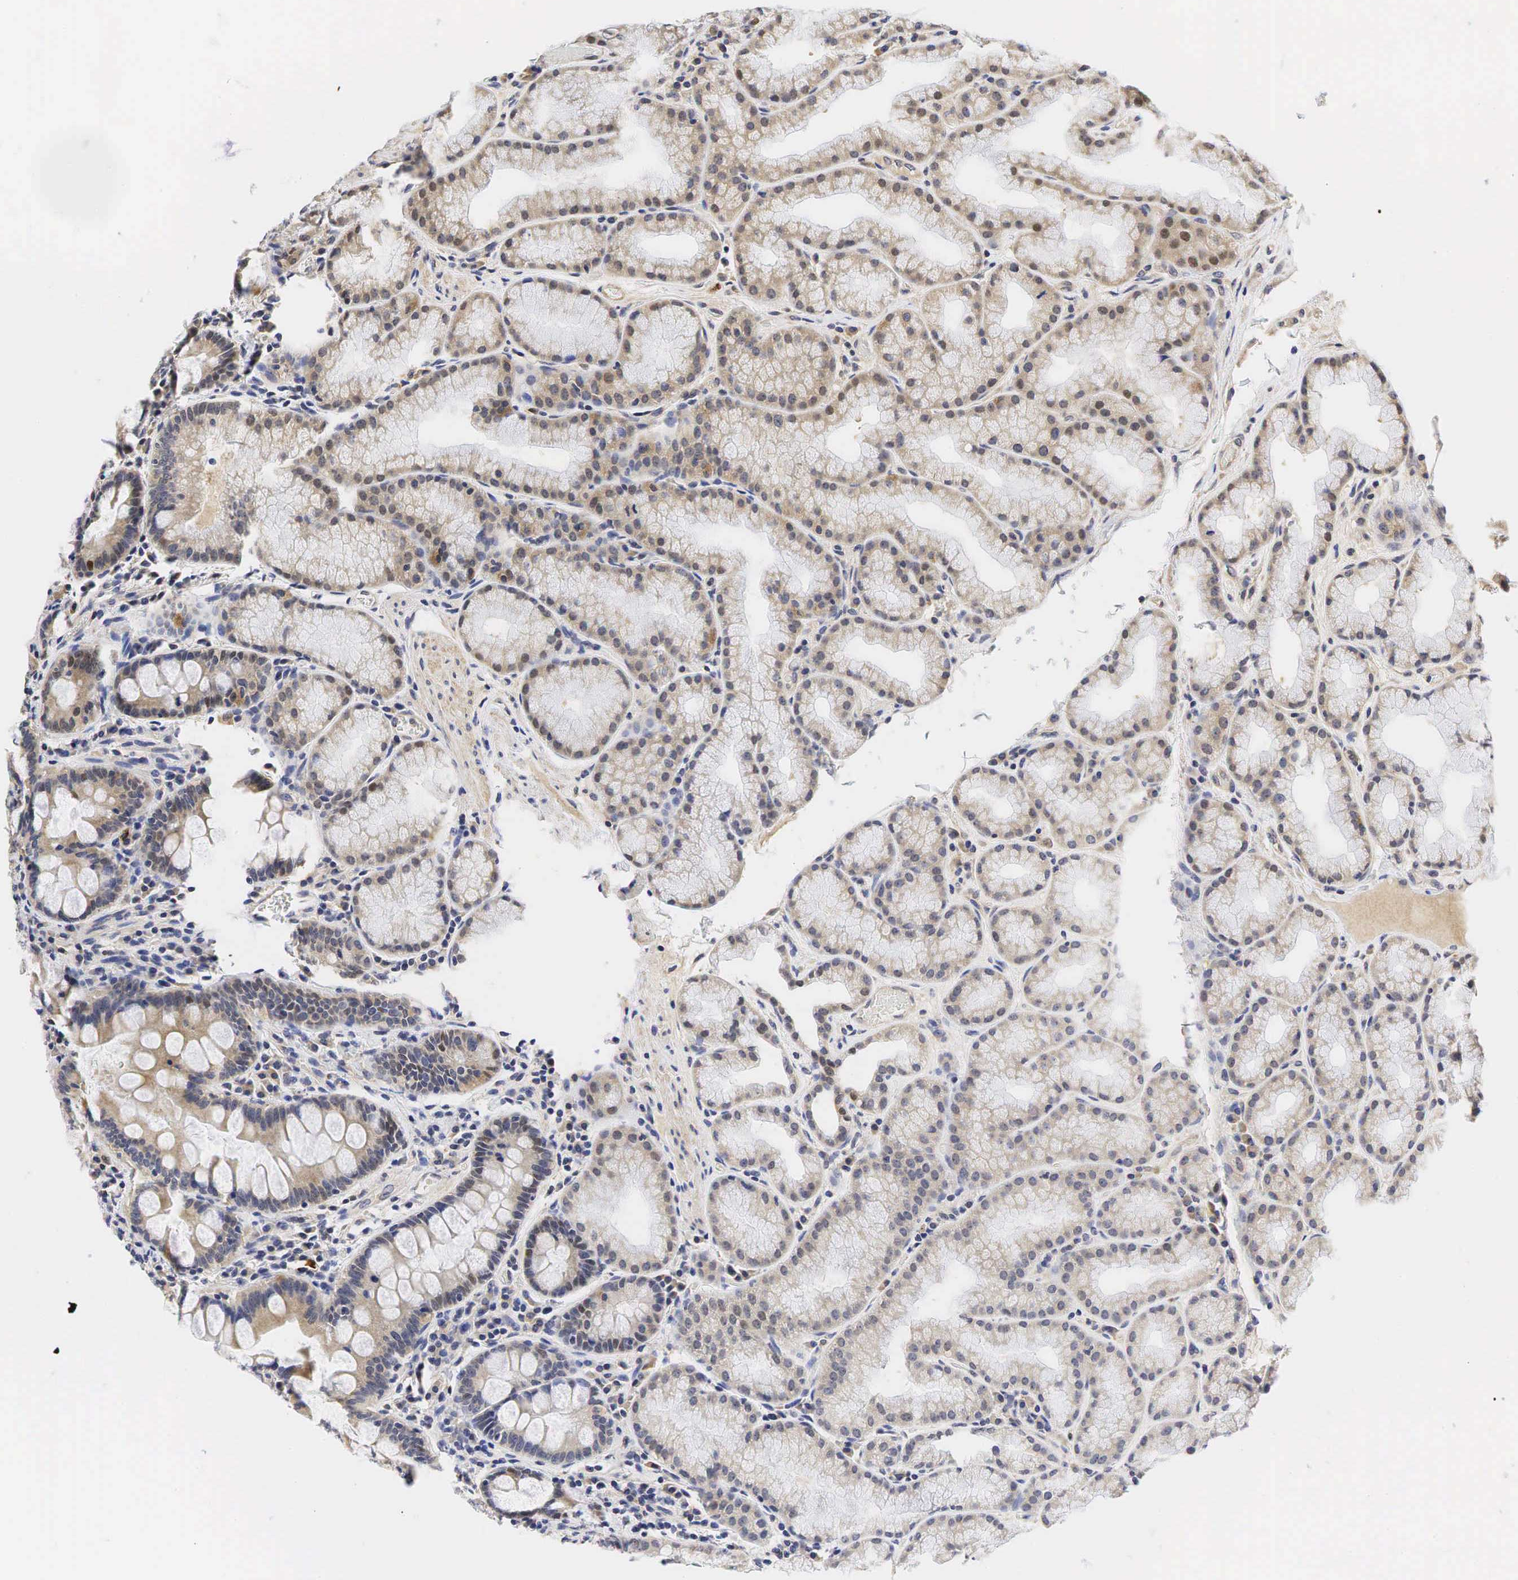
{"staining": {"intensity": "weak", "quantity": "25%-75%", "location": "cytoplasmic/membranous"}, "tissue": "duodenum", "cell_type": "Glandular cells", "image_type": "normal", "snomed": [{"axis": "morphology", "description": "Normal tissue, NOS"}, {"axis": "topography", "description": "Duodenum"}], "caption": "IHC photomicrograph of unremarkable duodenum: human duodenum stained using immunohistochemistry (IHC) displays low levels of weak protein expression localized specifically in the cytoplasmic/membranous of glandular cells, appearing as a cytoplasmic/membranous brown color.", "gene": "CCND1", "patient": {"sex": "female", "age": 43}}